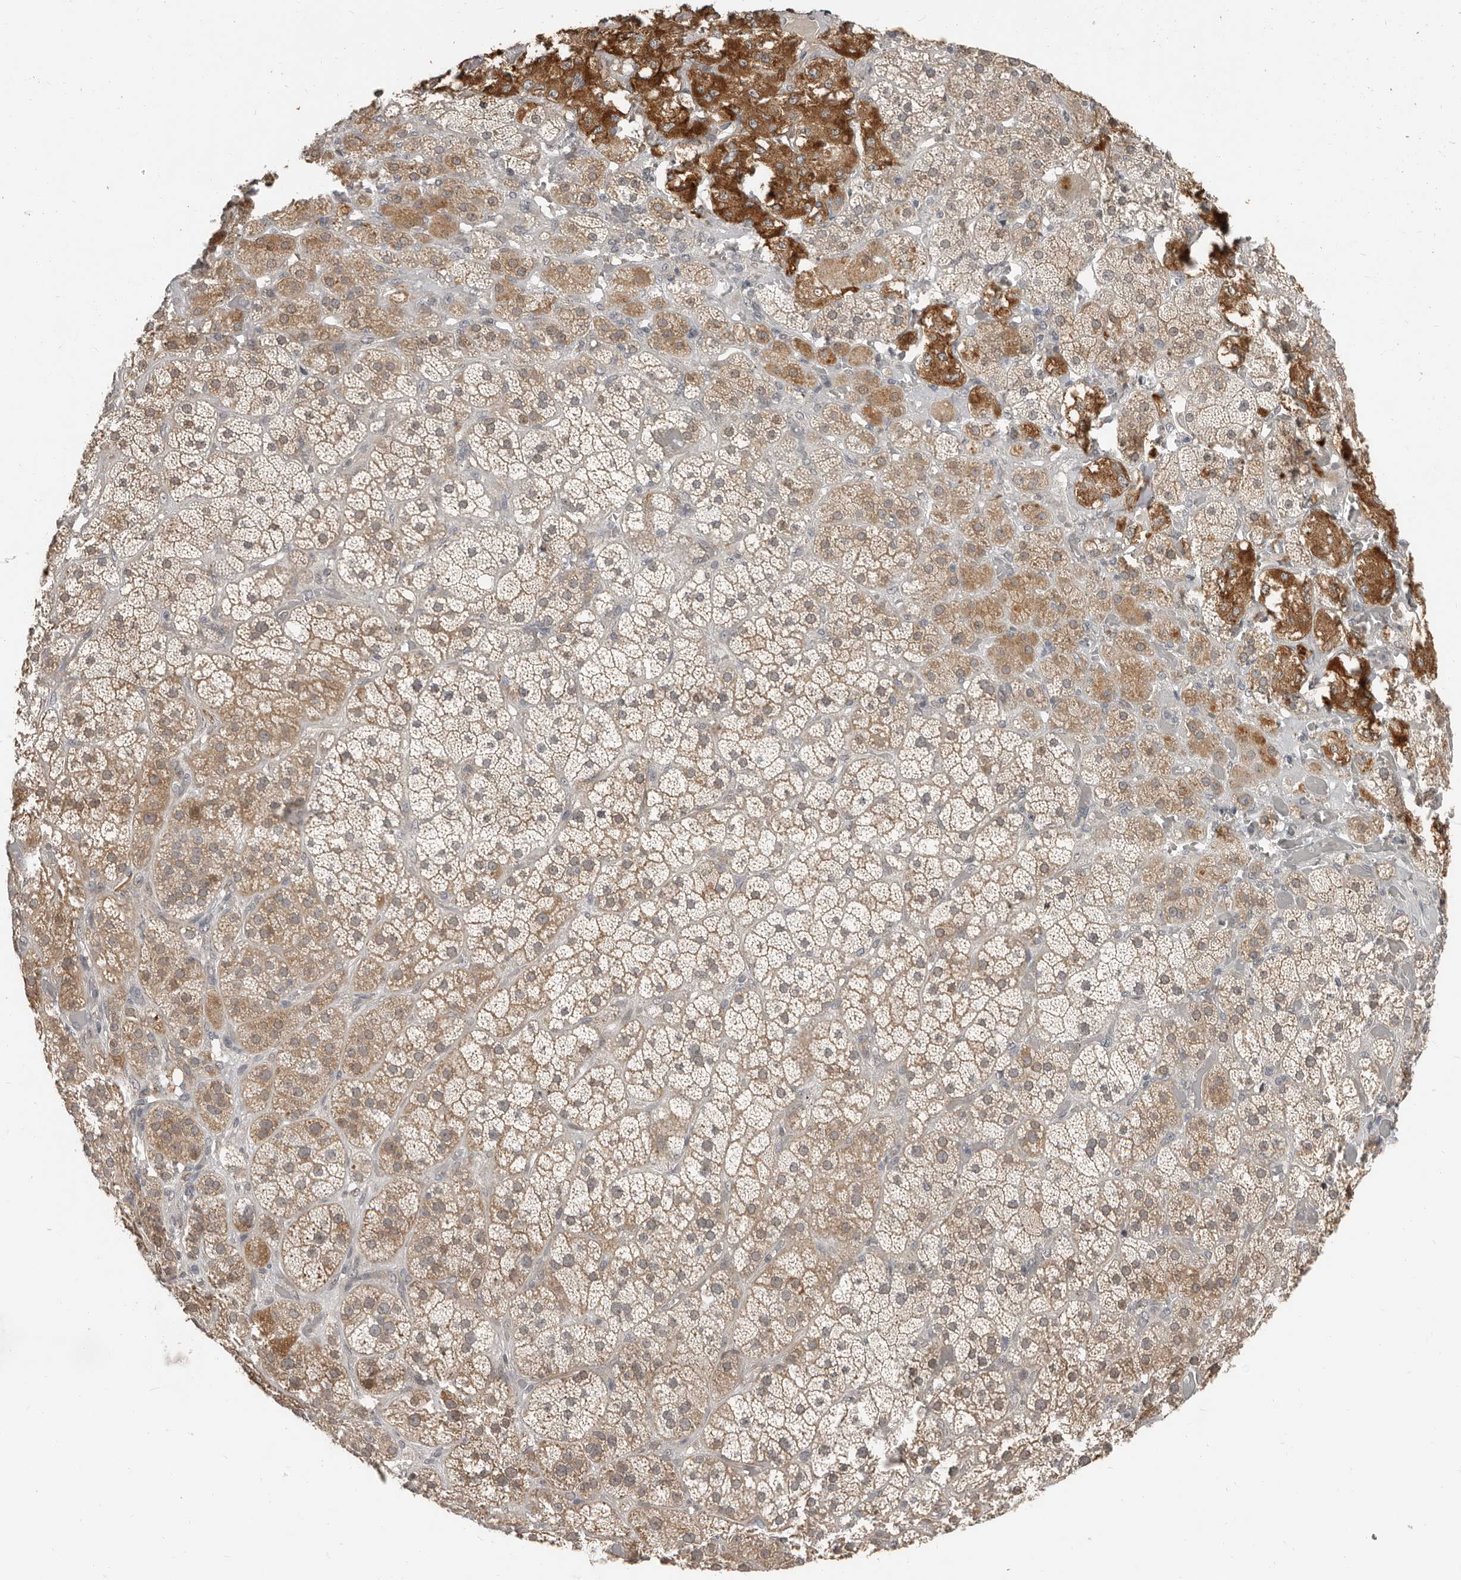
{"staining": {"intensity": "strong", "quantity": "<25%", "location": "cytoplasmic/membranous"}, "tissue": "adrenal gland", "cell_type": "Glandular cells", "image_type": "normal", "snomed": [{"axis": "morphology", "description": "Normal tissue, NOS"}, {"axis": "topography", "description": "Adrenal gland"}], "caption": "Protein staining of normal adrenal gland demonstrates strong cytoplasmic/membranous expression in approximately <25% of glandular cells.", "gene": "APOL6", "patient": {"sex": "male", "age": 57}}